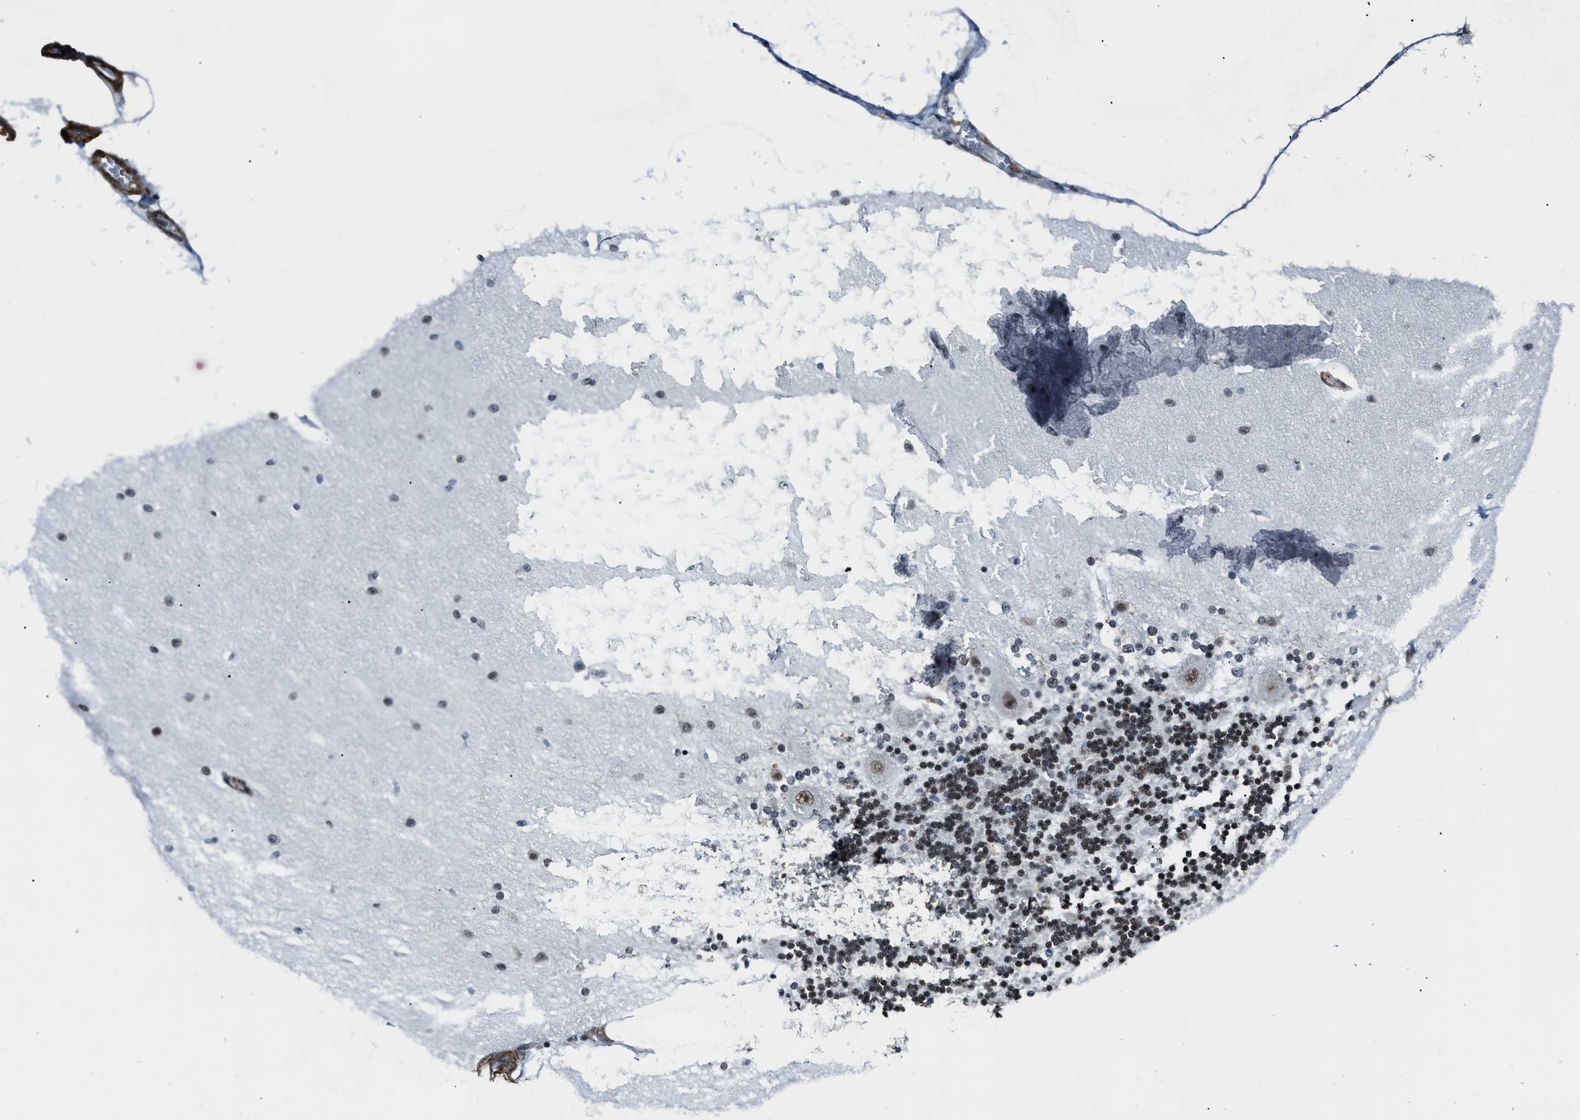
{"staining": {"intensity": "strong", "quantity": ">75%", "location": "nuclear"}, "tissue": "cerebellum", "cell_type": "Cells in granular layer", "image_type": "normal", "snomed": [{"axis": "morphology", "description": "Normal tissue, NOS"}, {"axis": "topography", "description": "Cerebellum"}], "caption": "Immunohistochemical staining of unremarkable human cerebellum exhibits strong nuclear protein staining in approximately >75% of cells in granular layer.", "gene": "DDX5", "patient": {"sex": "female", "age": 54}}